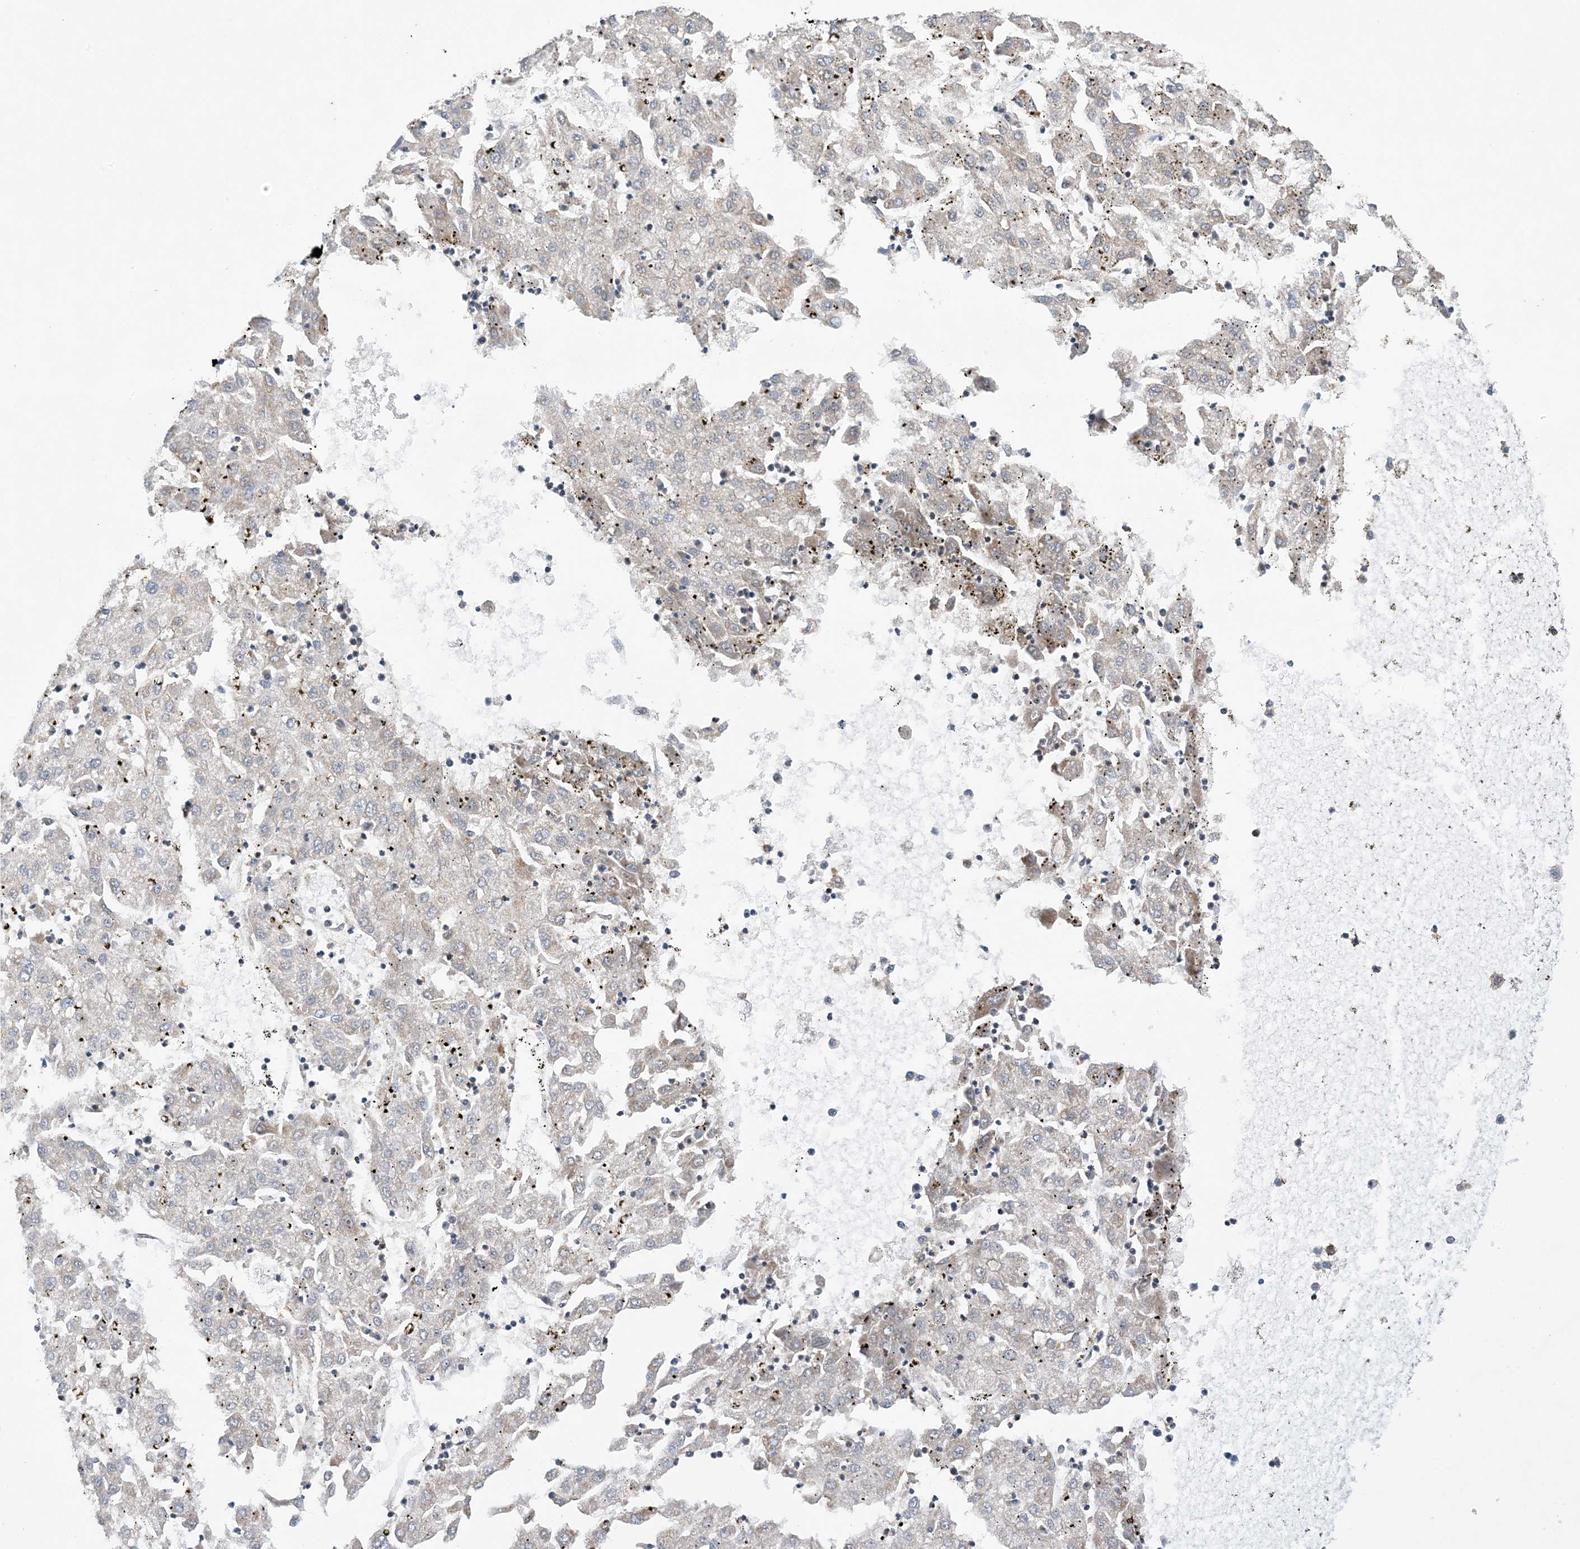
{"staining": {"intensity": "negative", "quantity": "none", "location": "none"}, "tissue": "liver cancer", "cell_type": "Tumor cells", "image_type": "cancer", "snomed": [{"axis": "morphology", "description": "Carcinoma, Hepatocellular, NOS"}, {"axis": "topography", "description": "Liver"}], "caption": "DAB (3,3'-diaminobenzidine) immunohistochemical staining of hepatocellular carcinoma (liver) displays no significant expression in tumor cells.", "gene": "ZNF8", "patient": {"sex": "male", "age": 72}}